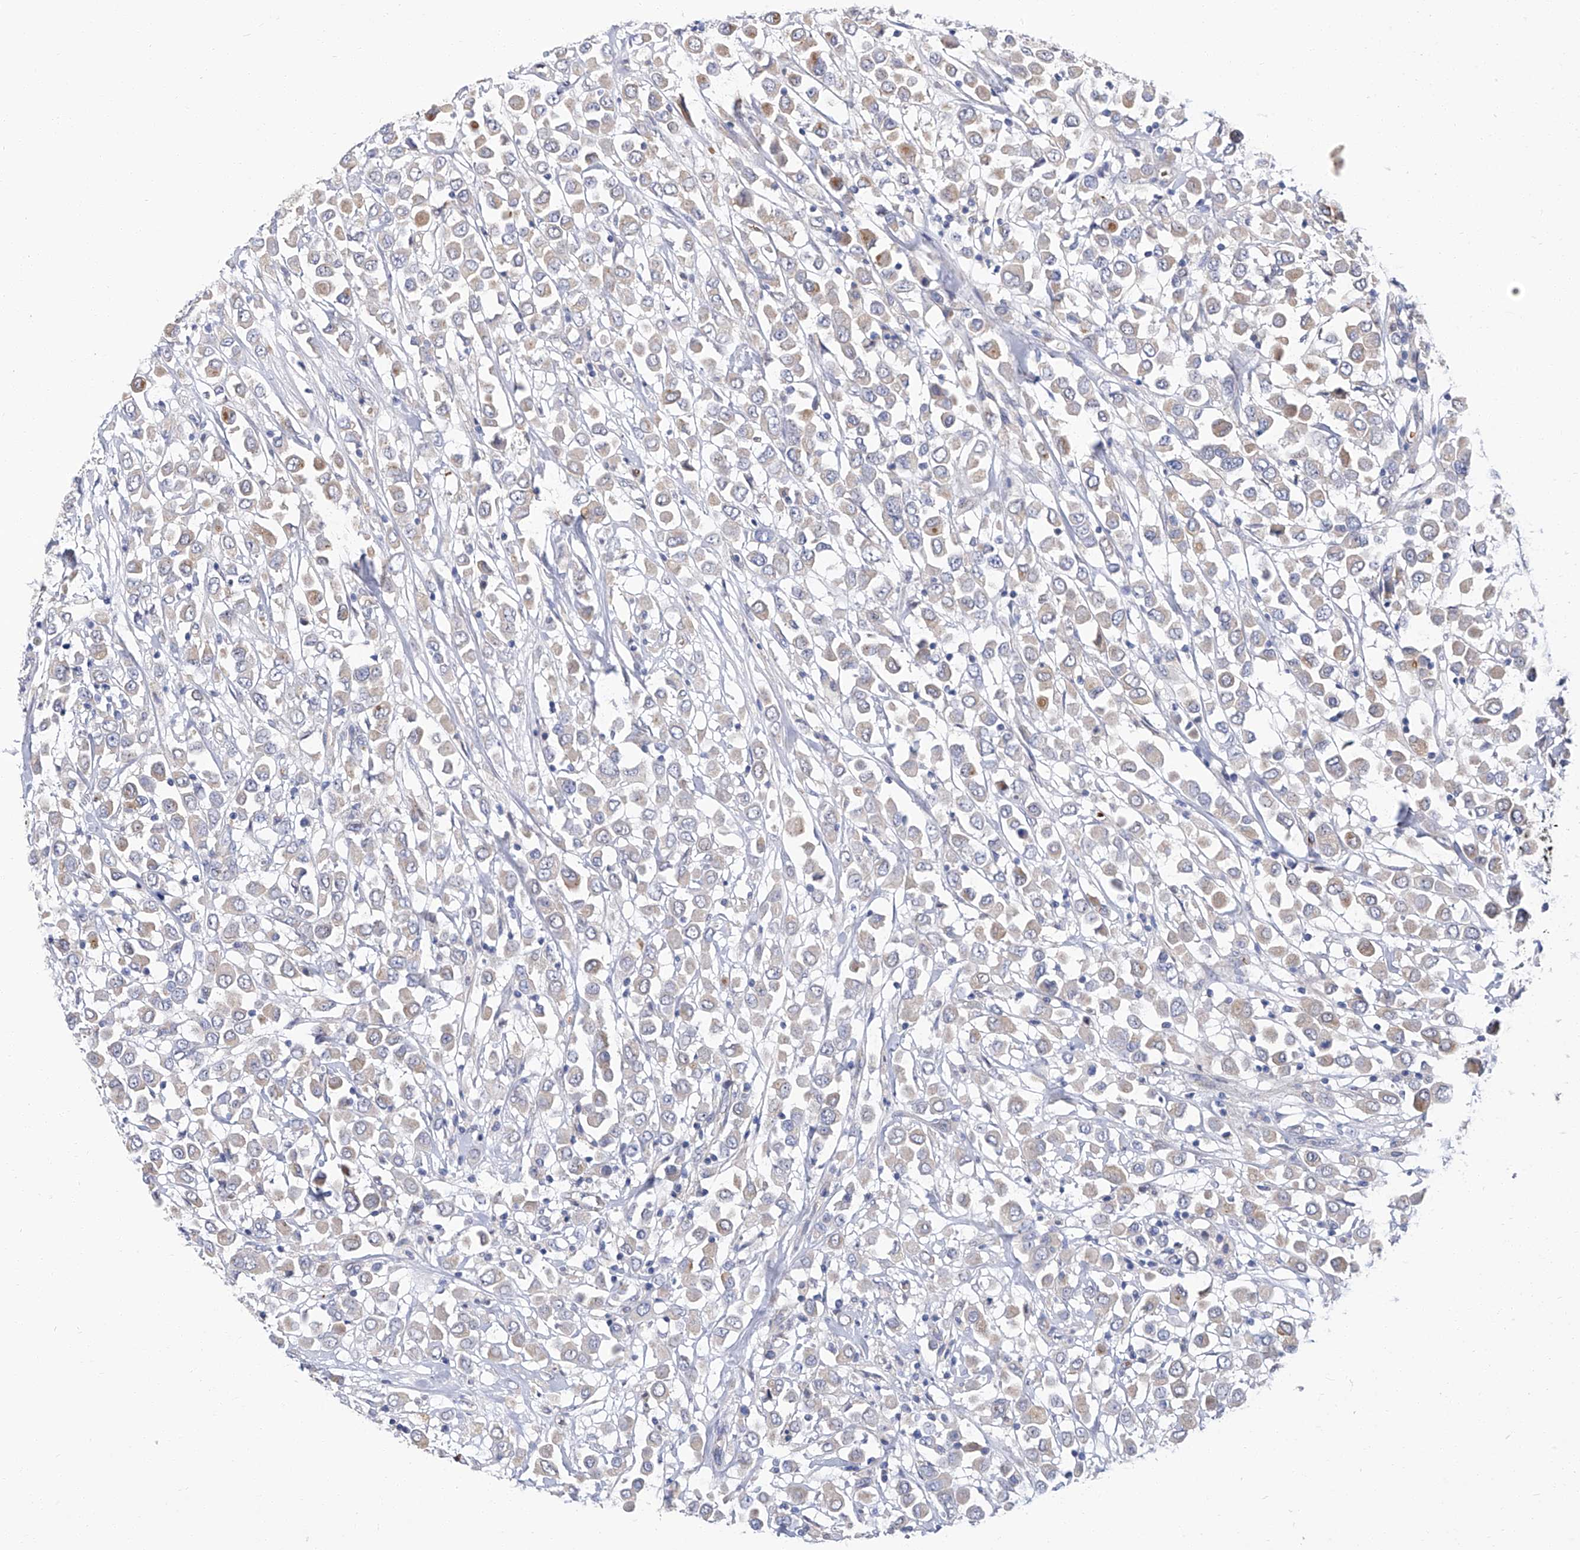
{"staining": {"intensity": "weak", "quantity": "<25%", "location": "cytoplasmic/membranous"}, "tissue": "breast cancer", "cell_type": "Tumor cells", "image_type": "cancer", "snomed": [{"axis": "morphology", "description": "Duct carcinoma"}, {"axis": "topography", "description": "Breast"}], "caption": "A high-resolution image shows immunohistochemistry staining of breast infiltrating ductal carcinoma, which shows no significant staining in tumor cells.", "gene": "PARD3", "patient": {"sex": "female", "age": 61}}